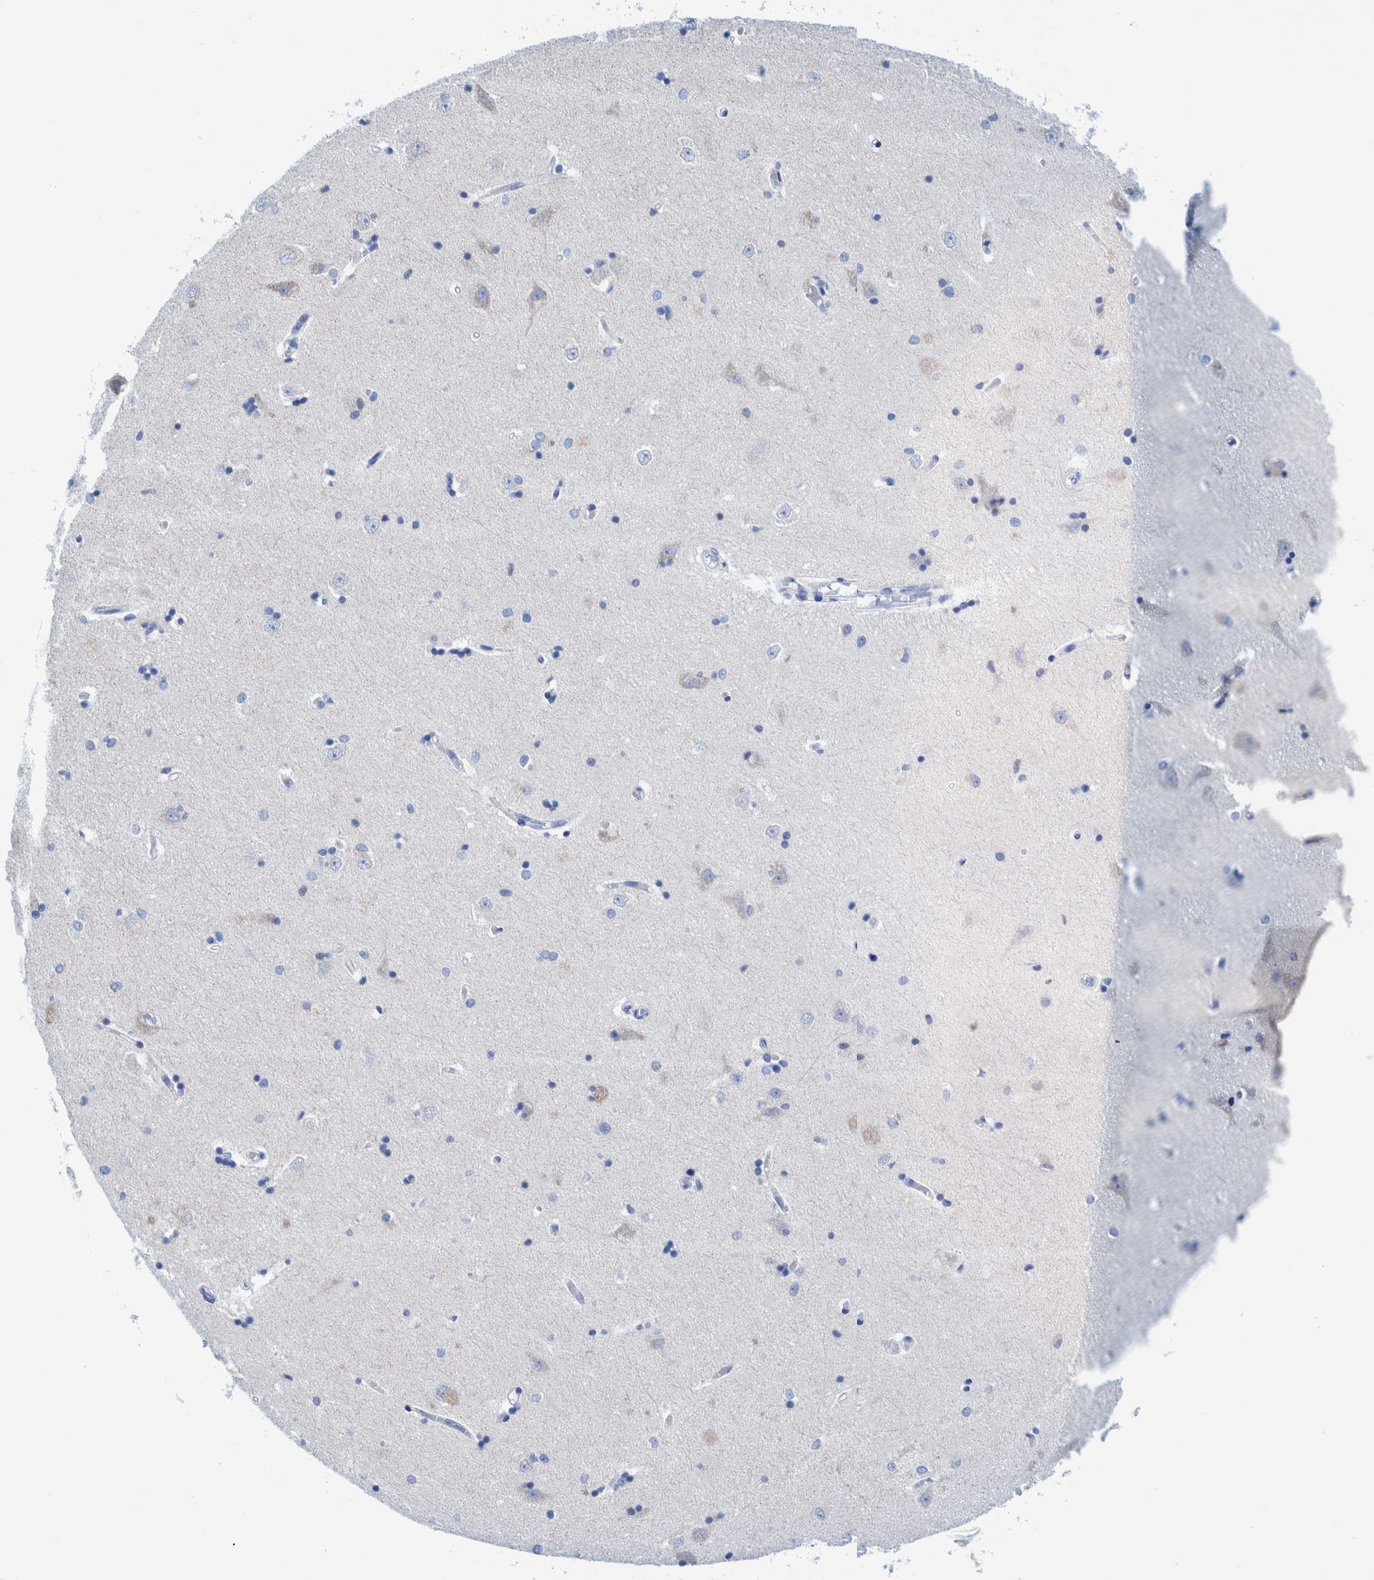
{"staining": {"intensity": "negative", "quantity": "none", "location": "none"}, "tissue": "hippocampus", "cell_type": "Glial cells", "image_type": "normal", "snomed": [{"axis": "morphology", "description": "Normal tissue, NOS"}, {"axis": "topography", "description": "Hippocampus"}], "caption": "A micrograph of hippocampus stained for a protein displays no brown staining in glial cells. (Brightfield microscopy of DAB IHC at high magnification).", "gene": "KRT14", "patient": {"sex": "male", "age": 45}}